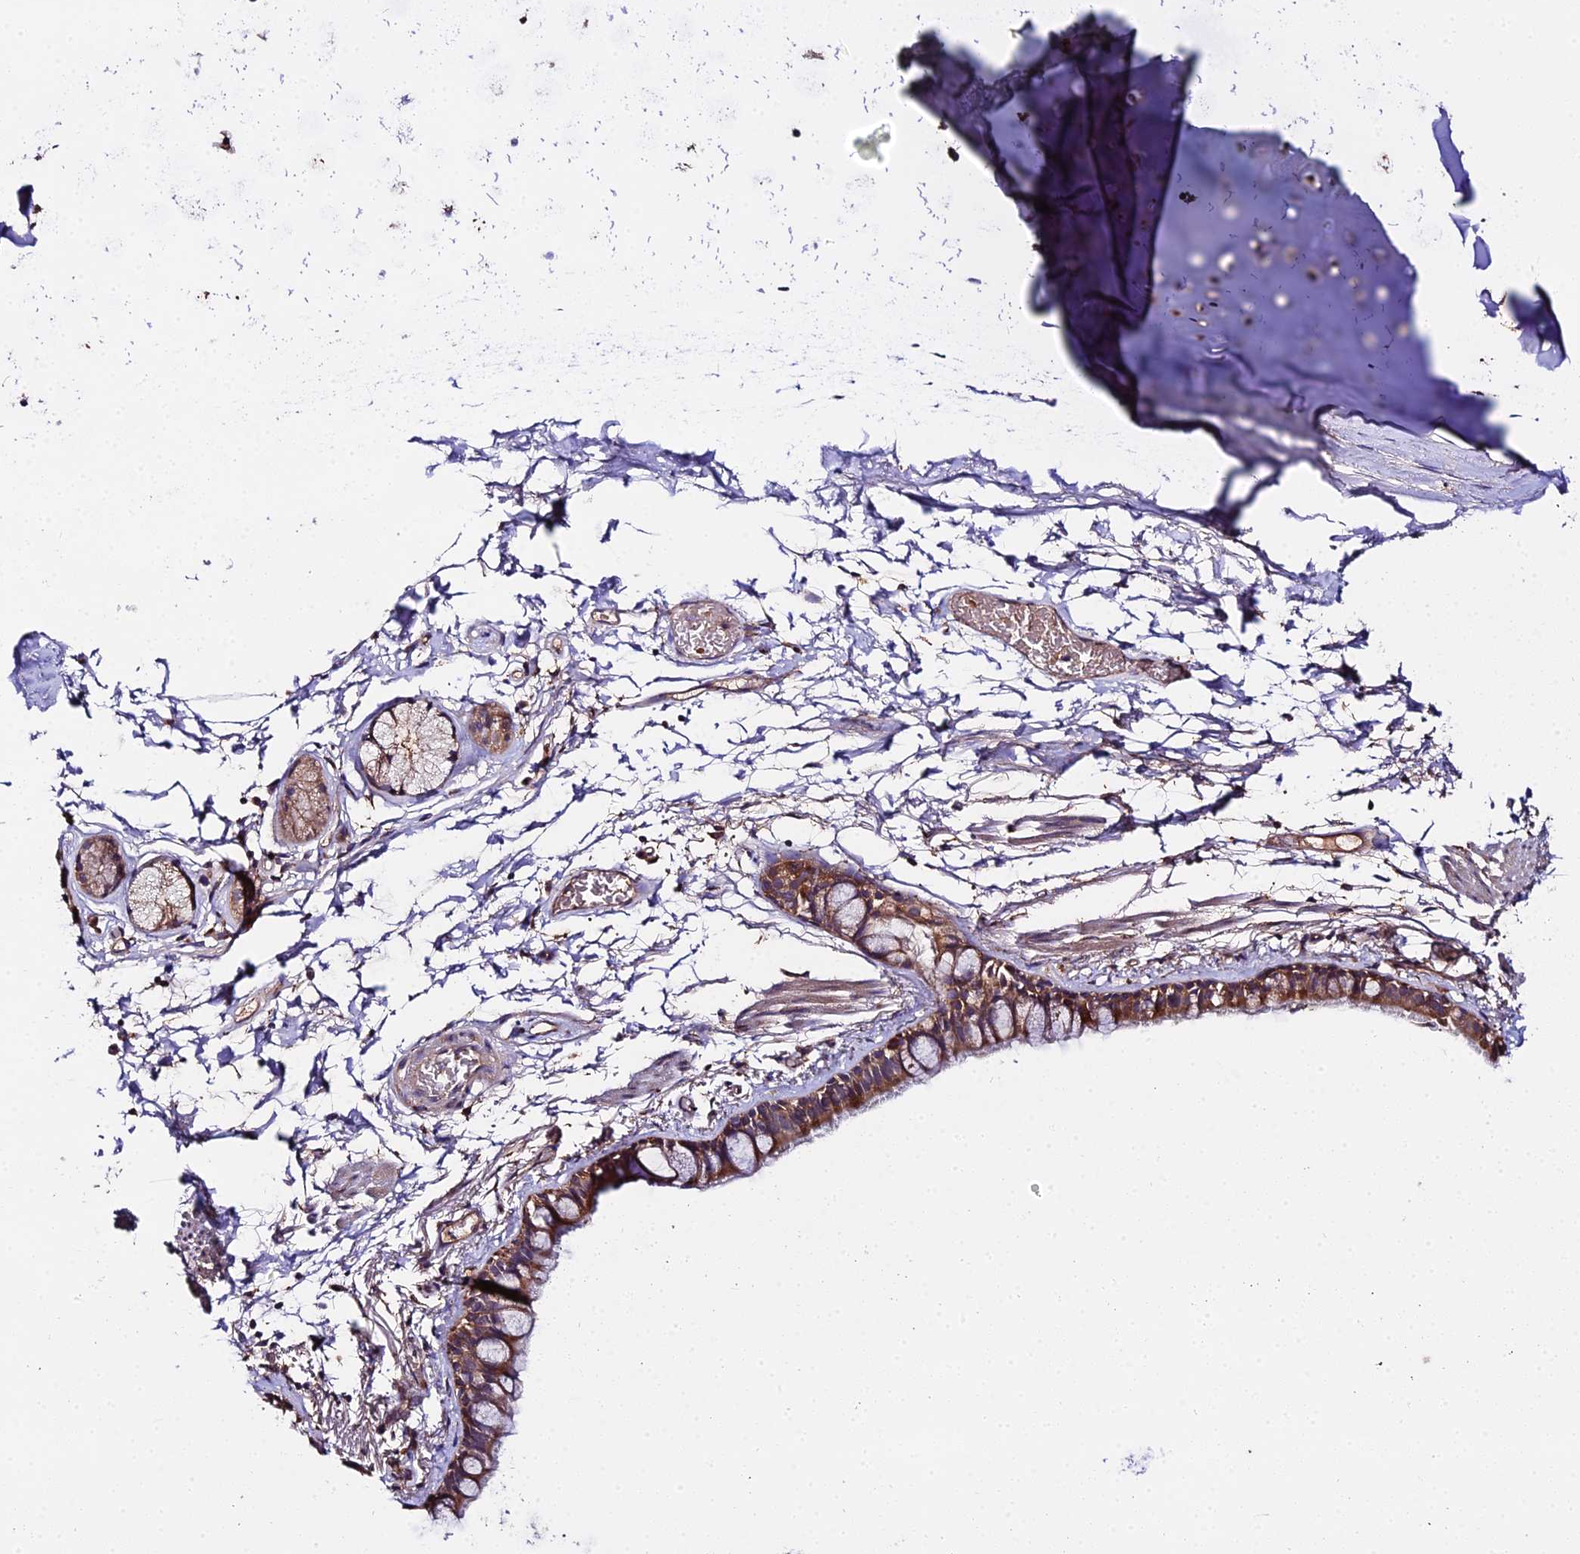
{"staining": {"intensity": "moderate", "quantity": ">75%", "location": "cytoplasmic/membranous"}, "tissue": "bronchus", "cell_type": "Respiratory epithelial cells", "image_type": "normal", "snomed": [{"axis": "morphology", "description": "Normal tissue, NOS"}, {"axis": "topography", "description": "Cartilage tissue"}], "caption": "About >75% of respiratory epithelial cells in normal bronchus show moderate cytoplasmic/membranous protein positivity as visualized by brown immunohistochemical staining.", "gene": "ZBED8", "patient": {"sex": "male", "age": 63}}